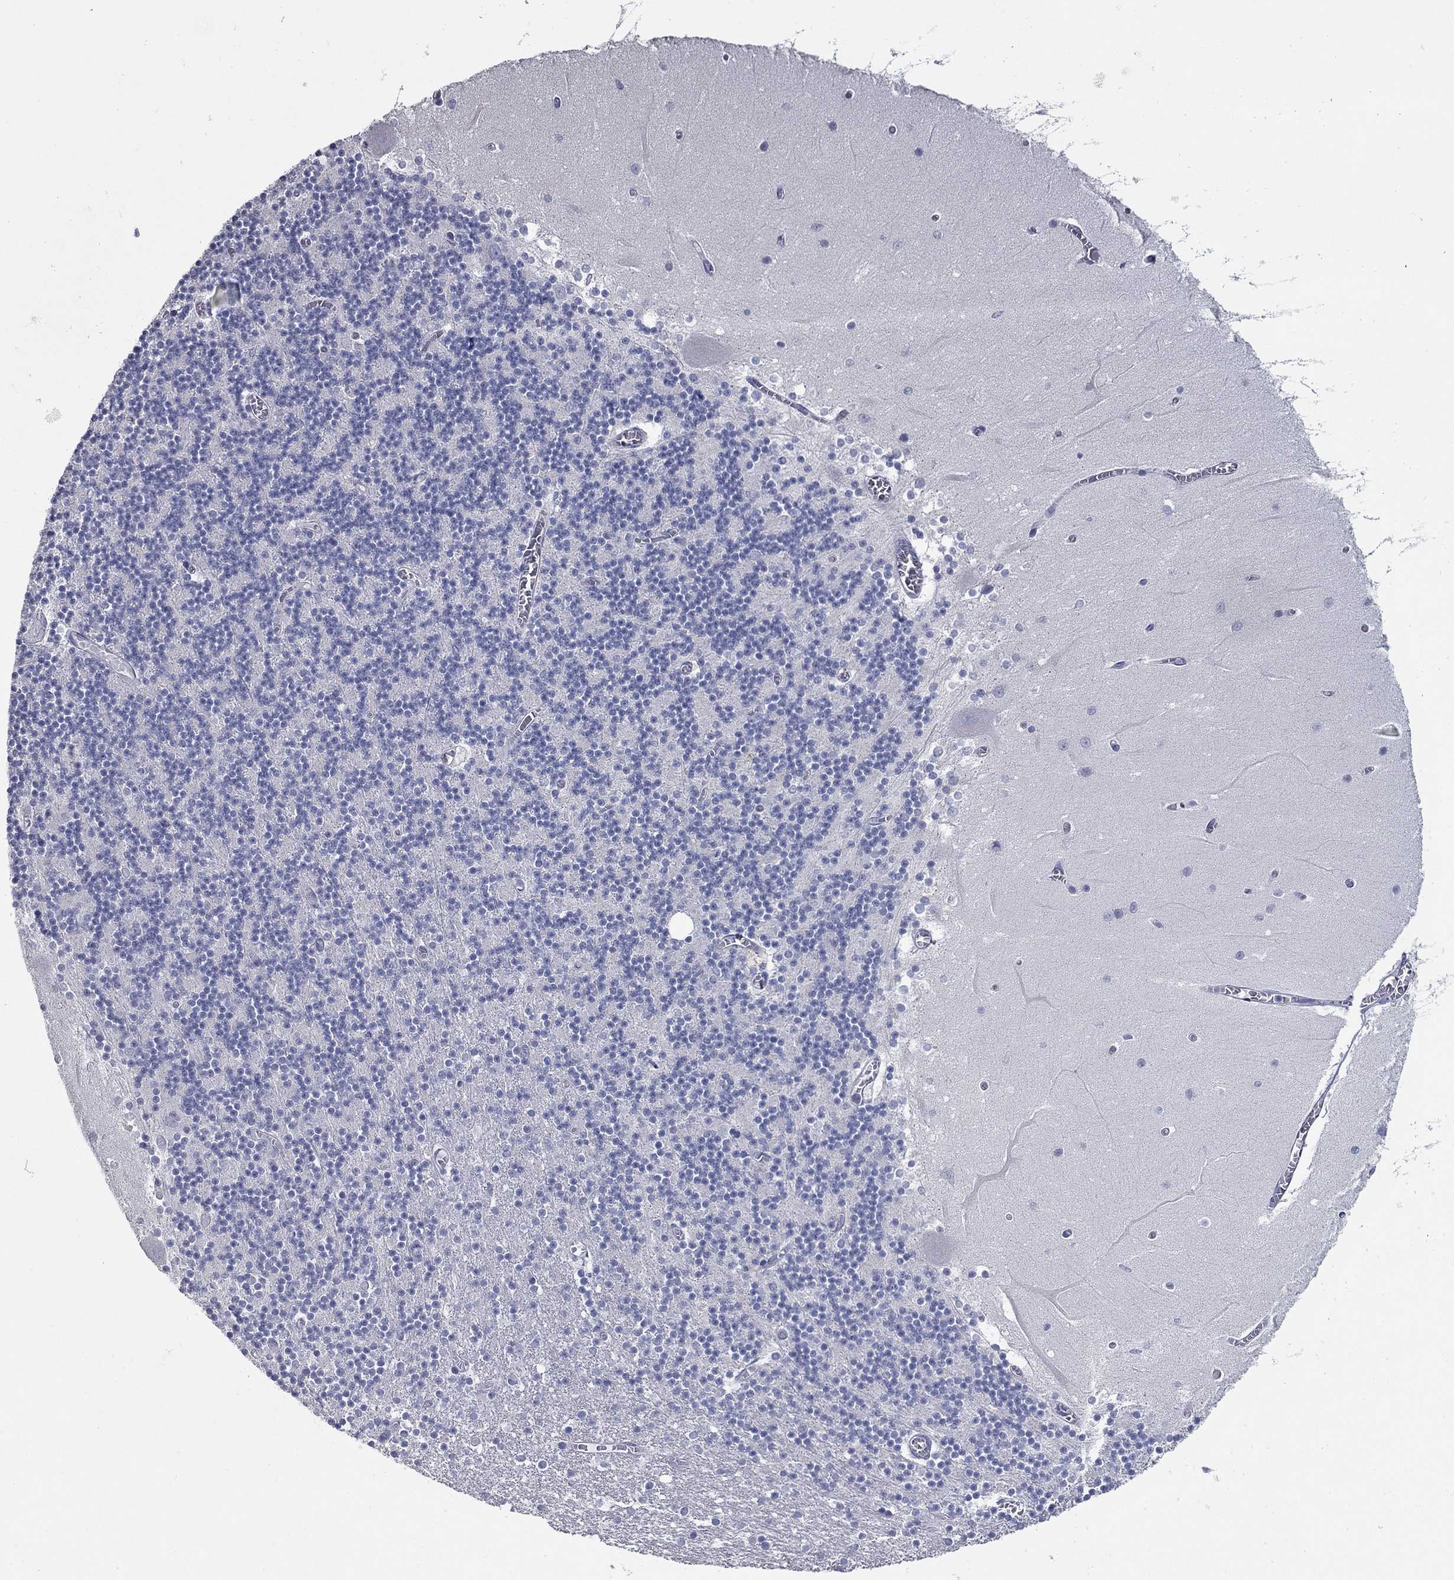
{"staining": {"intensity": "negative", "quantity": "none", "location": "none"}, "tissue": "cerebellum", "cell_type": "Cells in granular layer", "image_type": "normal", "snomed": [{"axis": "morphology", "description": "Normal tissue, NOS"}, {"axis": "topography", "description": "Cerebellum"}], "caption": "Immunohistochemistry (IHC) of normal cerebellum displays no expression in cells in granular layer. The staining is performed using DAB (3,3'-diaminobenzidine) brown chromogen with nuclei counter-stained in using hematoxylin.", "gene": "TAC1", "patient": {"sex": "female", "age": 28}}